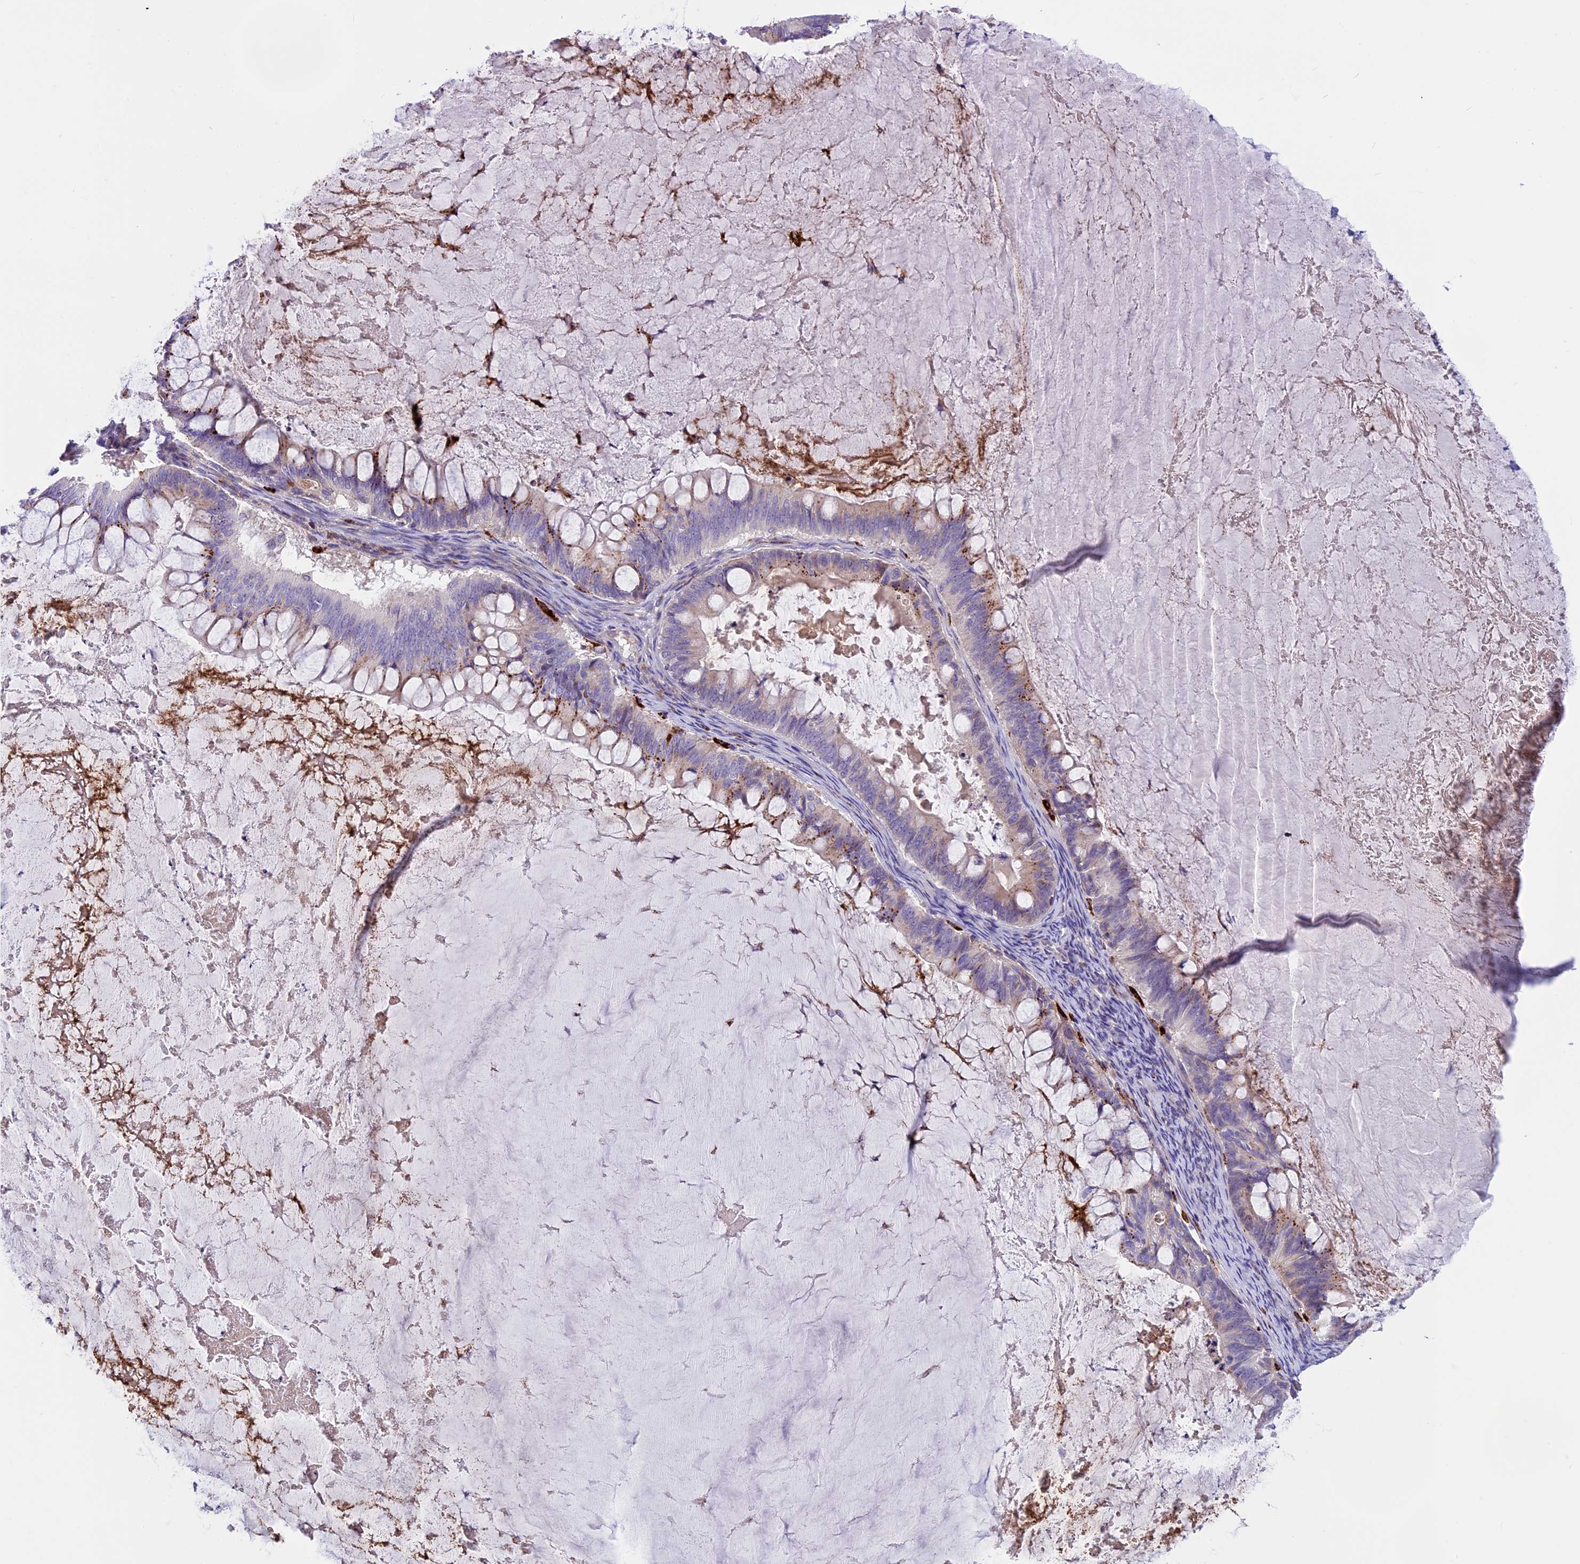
{"staining": {"intensity": "moderate", "quantity": "<25%", "location": "cytoplasmic/membranous"}, "tissue": "ovarian cancer", "cell_type": "Tumor cells", "image_type": "cancer", "snomed": [{"axis": "morphology", "description": "Cystadenocarcinoma, mucinous, NOS"}, {"axis": "topography", "description": "Ovary"}], "caption": "Protein expression by immunohistochemistry (IHC) displays moderate cytoplasmic/membranous expression in about <25% of tumor cells in ovarian mucinous cystadenocarcinoma.", "gene": "THRSP", "patient": {"sex": "female", "age": 61}}